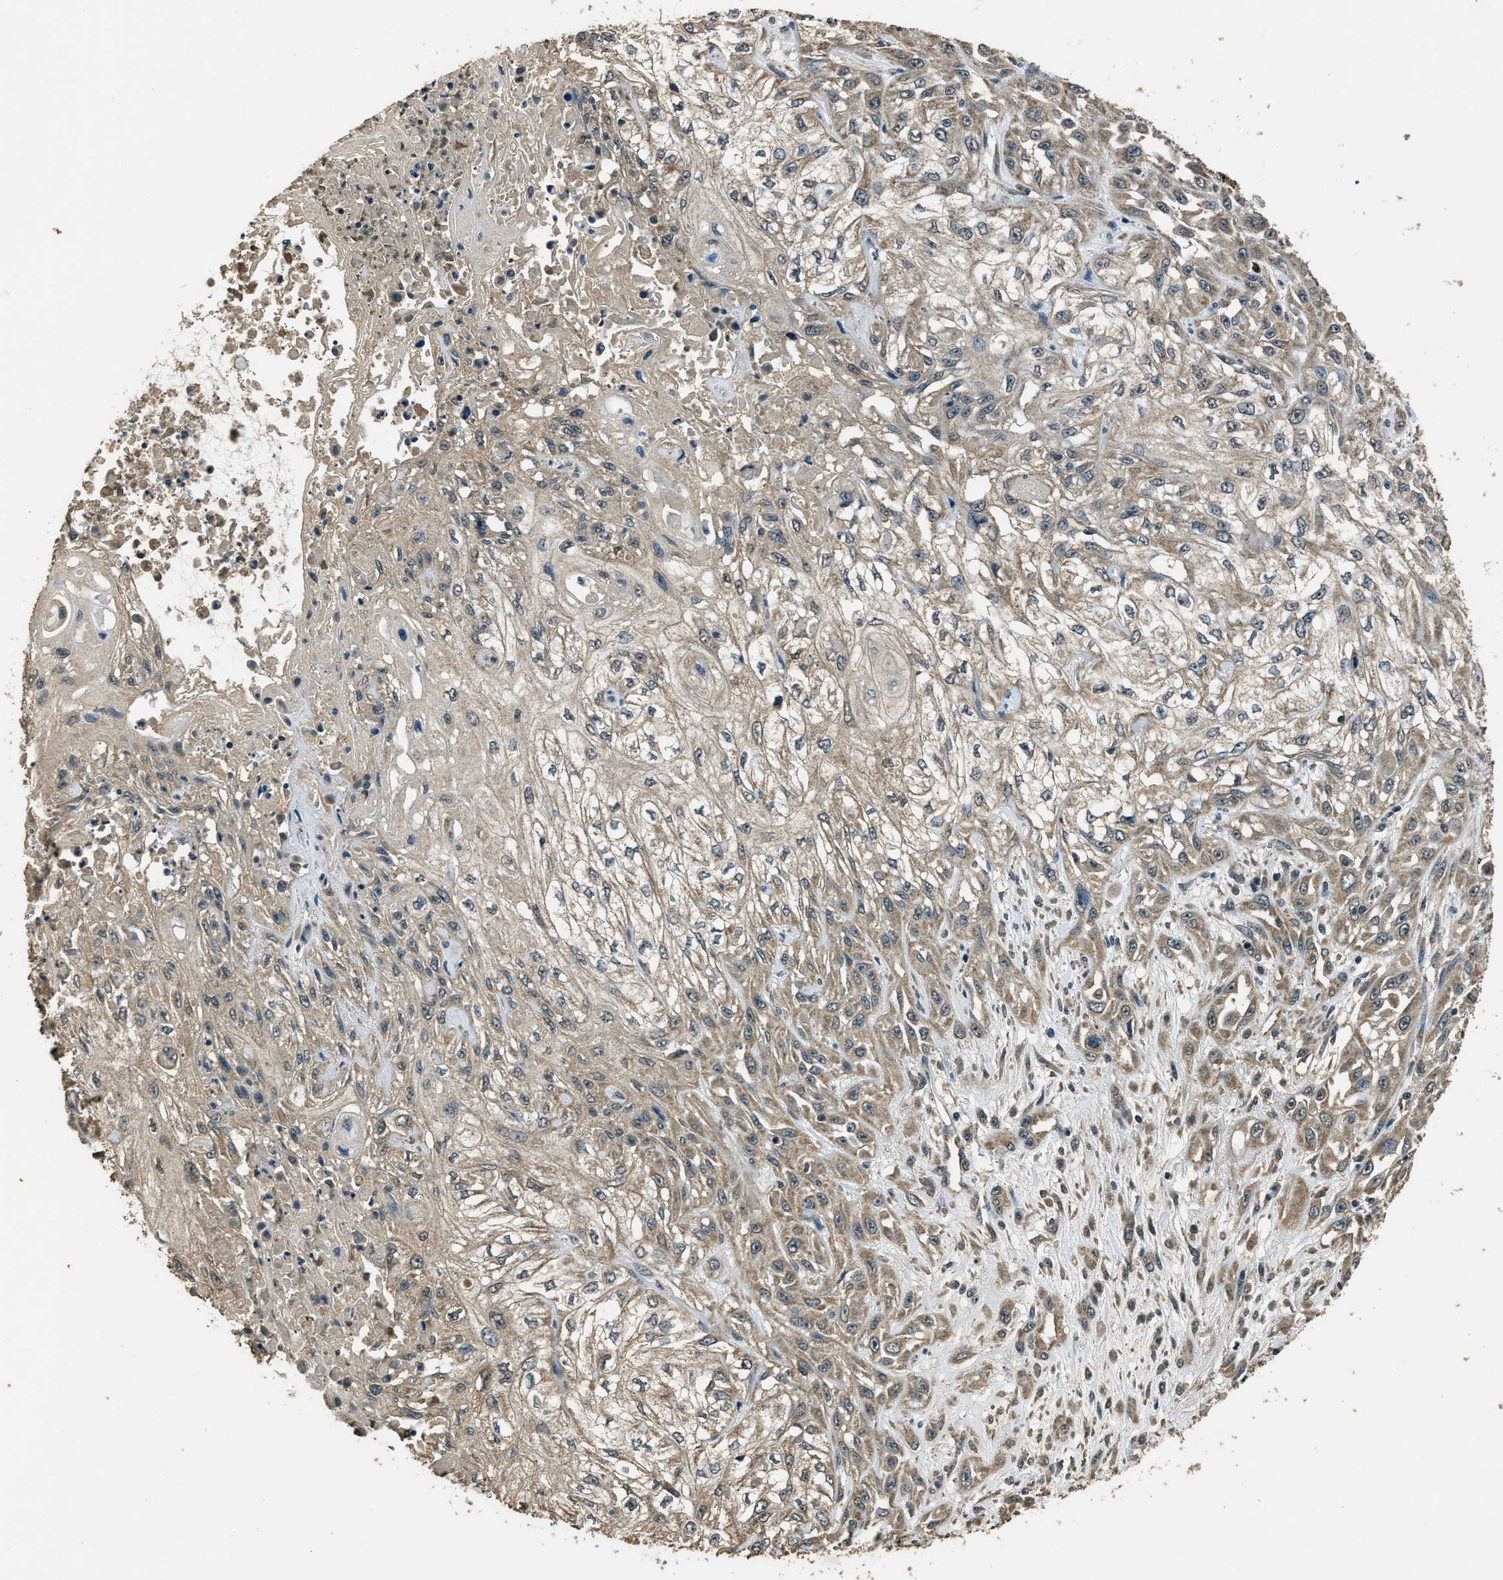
{"staining": {"intensity": "weak", "quantity": ">75%", "location": "cytoplasmic/membranous"}, "tissue": "skin cancer", "cell_type": "Tumor cells", "image_type": "cancer", "snomed": [{"axis": "morphology", "description": "Squamous cell carcinoma, NOS"}, {"axis": "morphology", "description": "Squamous cell carcinoma, metastatic, NOS"}, {"axis": "topography", "description": "Skin"}, {"axis": "topography", "description": "Lymph node"}], "caption": "Immunohistochemistry (IHC) micrograph of neoplastic tissue: skin cancer stained using immunohistochemistry (IHC) reveals low levels of weak protein expression localized specifically in the cytoplasmic/membranous of tumor cells, appearing as a cytoplasmic/membranous brown color.", "gene": "SALL3", "patient": {"sex": "male", "age": 75}}